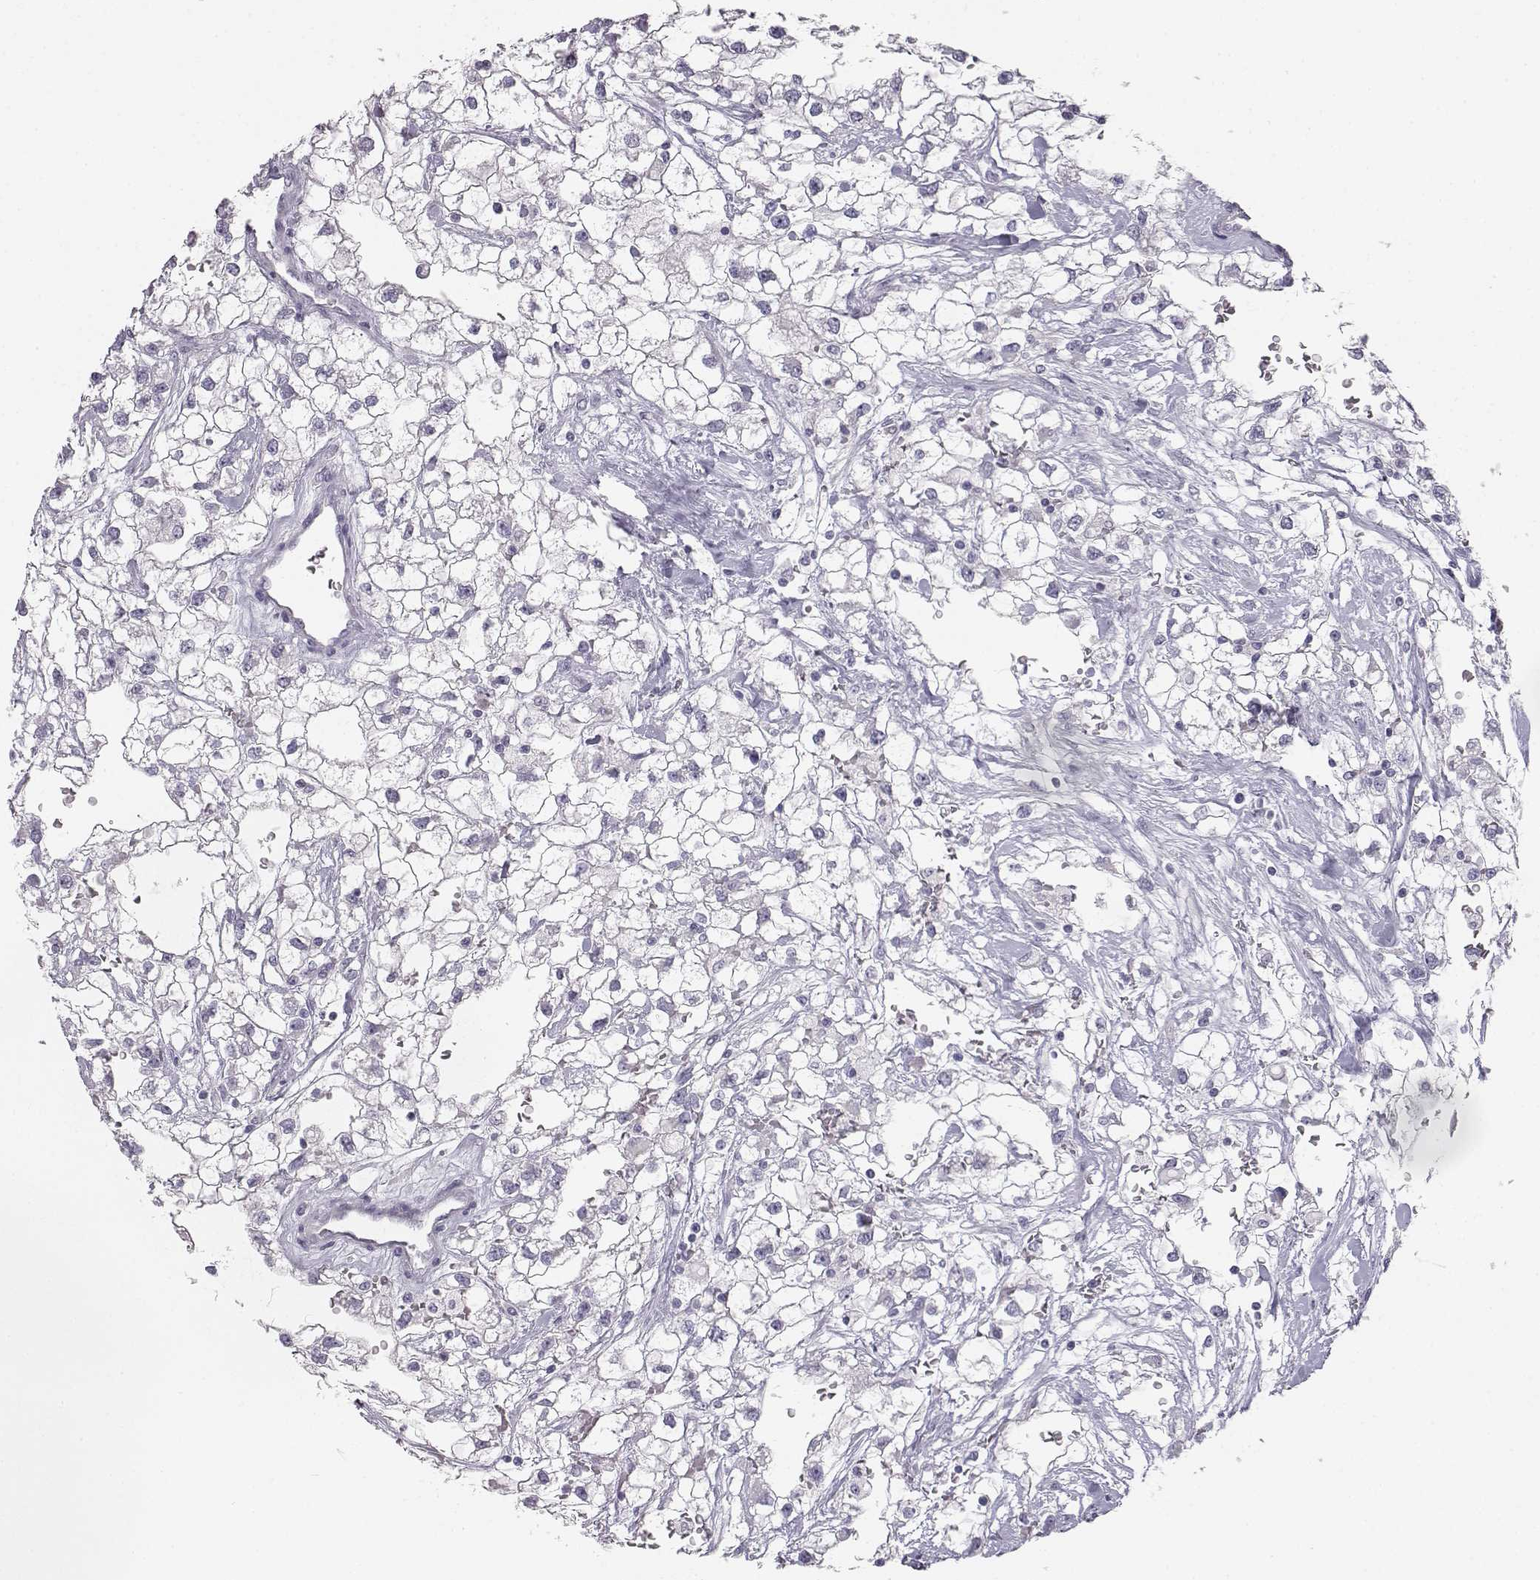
{"staining": {"intensity": "negative", "quantity": "none", "location": "none"}, "tissue": "renal cancer", "cell_type": "Tumor cells", "image_type": "cancer", "snomed": [{"axis": "morphology", "description": "Adenocarcinoma, NOS"}, {"axis": "topography", "description": "Kidney"}], "caption": "This image is of renal cancer stained with IHC to label a protein in brown with the nuclei are counter-stained blue. There is no expression in tumor cells.", "gene": "MYCBPAP", "patient": {"sex": "male", "age": 59}}